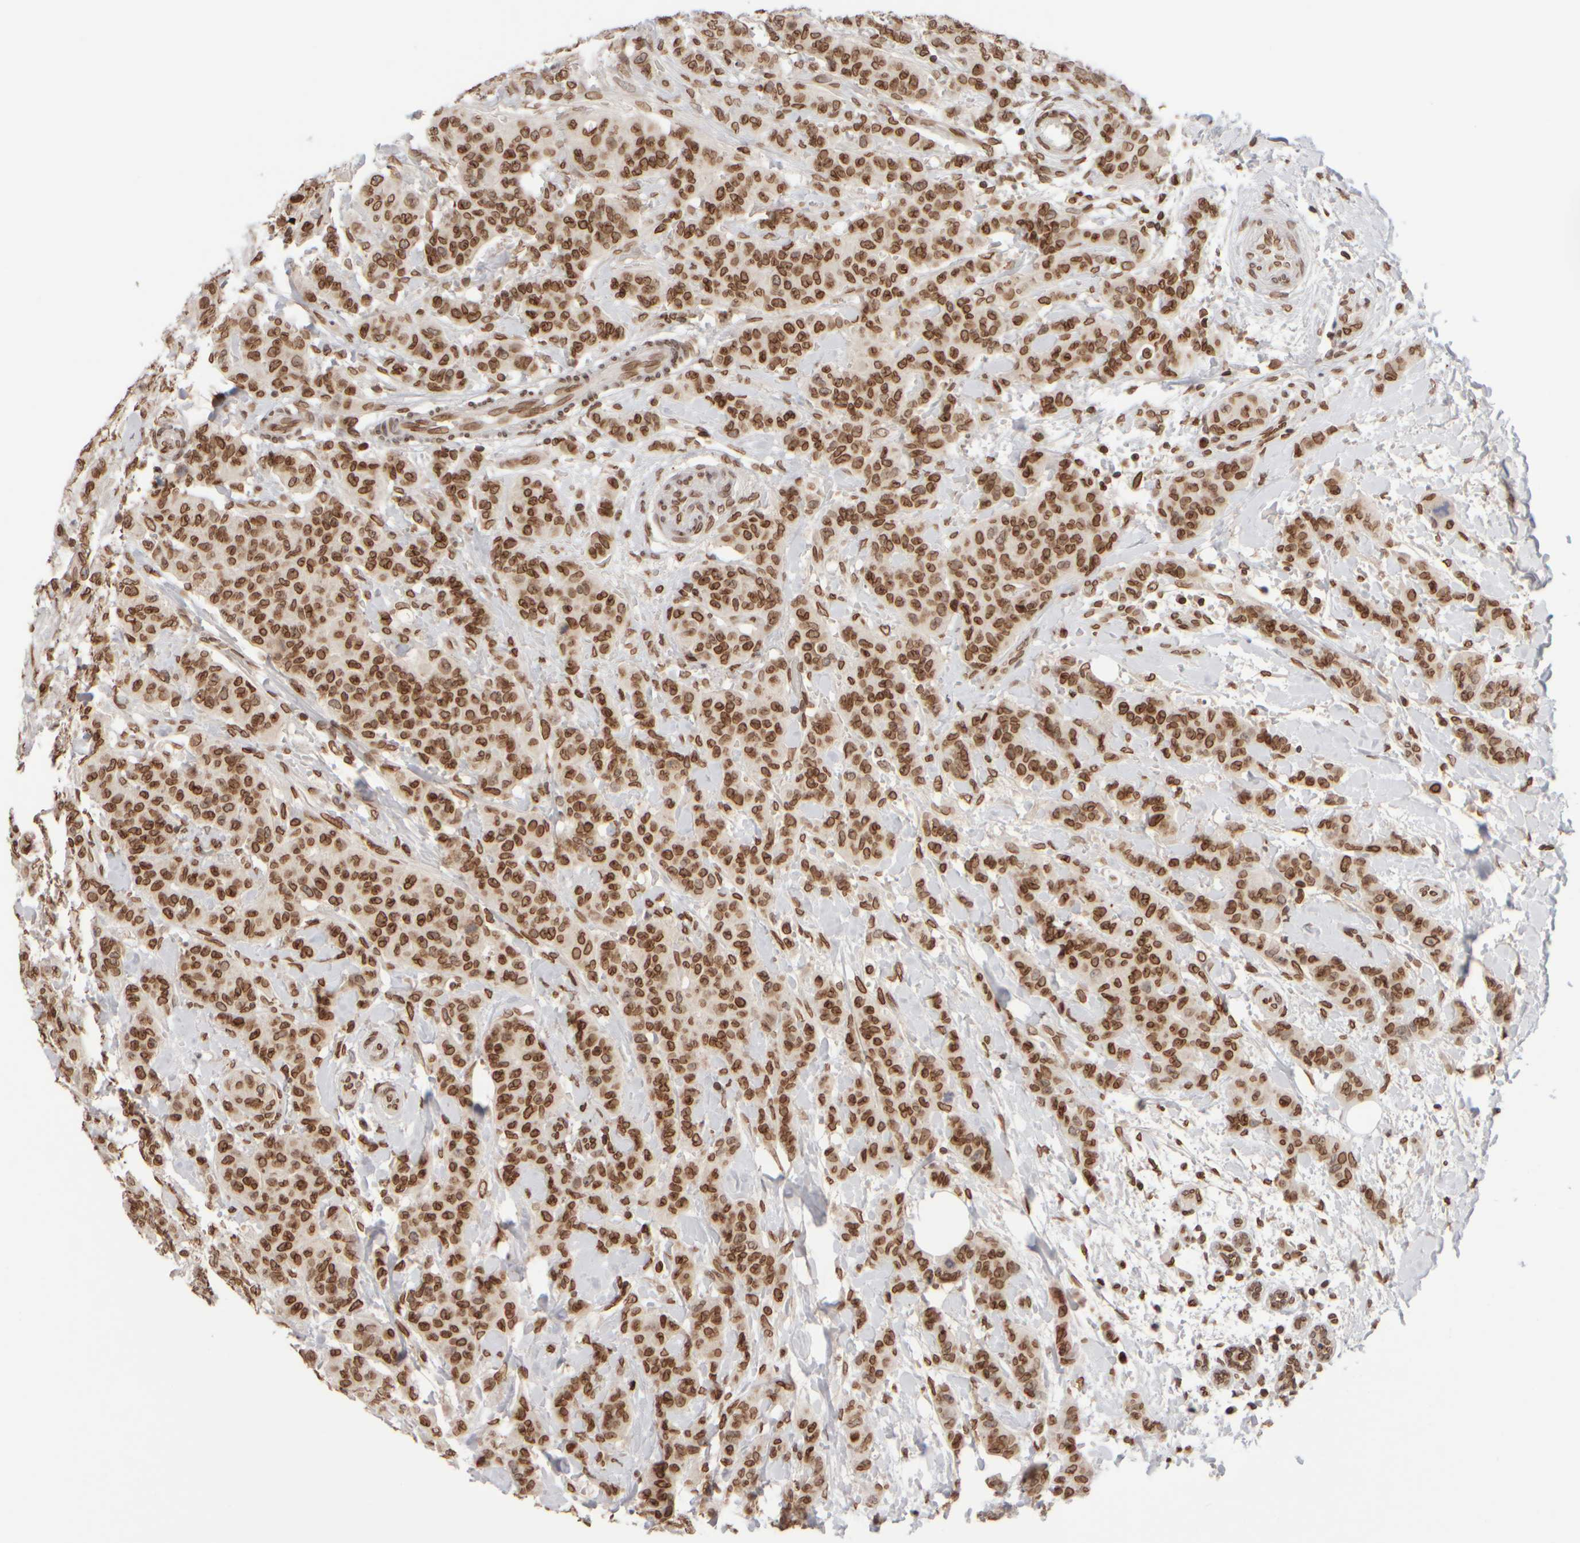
{"staining": {"intensity": "strong", "quantity": ">75%", "location": "cytoplasmic/membranous,nuclear"}, "tissue": "breast cancer", "cell_type": "Tumor cells", "image_type": "cancer", "snomed": [{"axis": "morphology", "description": "Normal tissue, NOS"}, {"axis": "morphology", "description": "Duct carcinoma"}, {"axis": "topography", "description": "Breast"}], "caption": "Immunohistochemistry (DAB (3,3'-diaminobenzidine)) staining of human breast intraductal carcinoma displays strong cytoplasmic/membranous and nuclear protein expression in approximately >75% of tumor cells.", "gene": "ZC3HC1", "patient": {"sex": "female", "age": 40}}